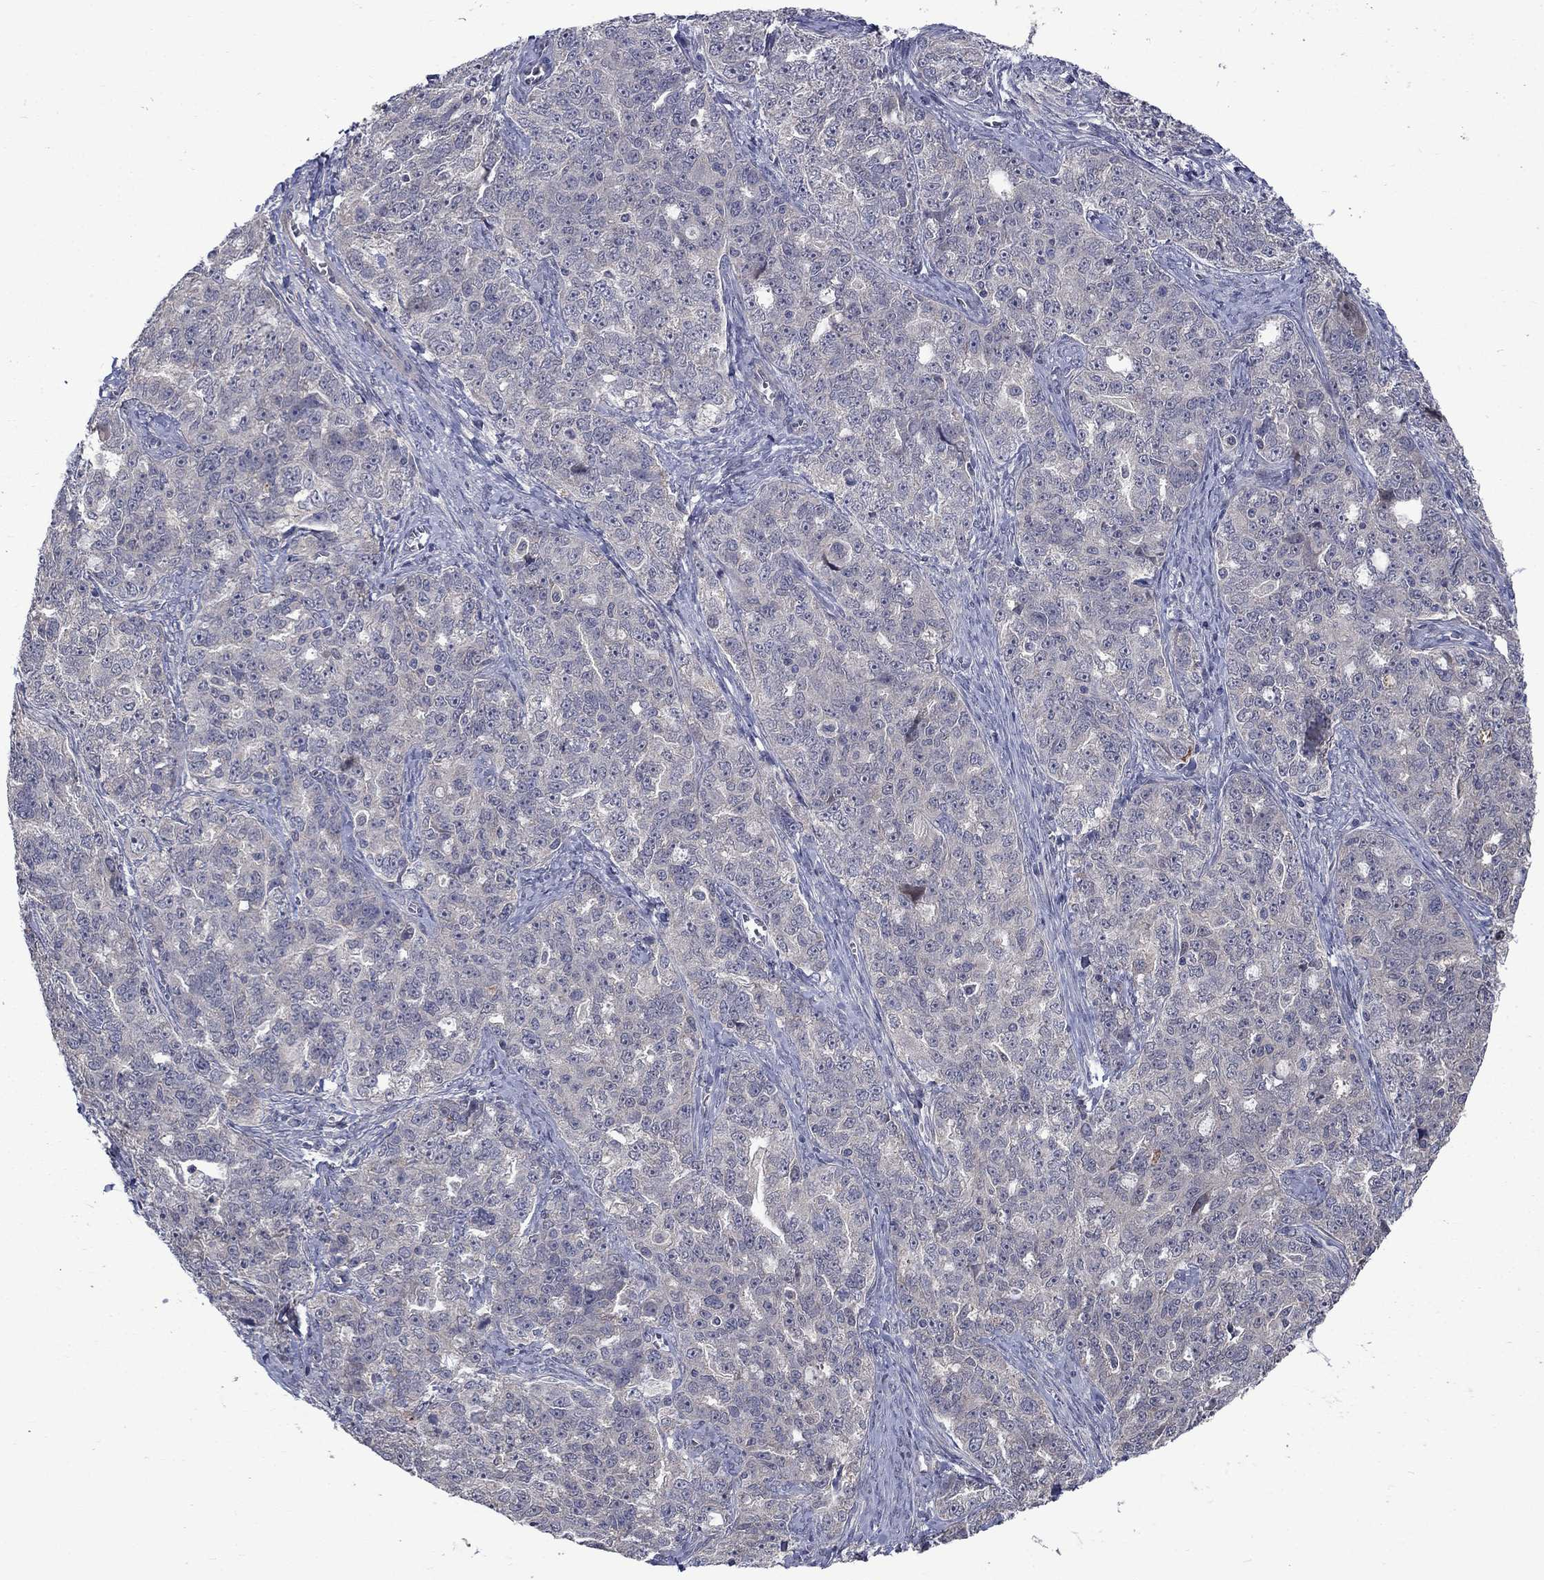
{"staining": {"intensity": "negative", "quantity": "none", "location": "none"}, "tissue": "ovarian cancer", "cell_type": "Tumor cells", "image_type": "cancer", "snomed": [{"axis": "morphology", "description": "Cystadenocarcinoma, serous, NOS"}, {"axis": "topography", "description": "Ovary"}], "caption": "High magnification brightfield microscopy of serous cystadenocarcinoma (ovarian) stained with DAB (3,3'-diaminobenzidine) (brown) and counterstained with hematoxylin (blue): tumor cells show no significant positivity. (Brightfield microscopy of DAB (3,3'-diaminobenzidine) immunohistochemistry (IHC) at high magnification).", "gene": "FAM3B", "patient": {"sex": "female", "age": 51}}